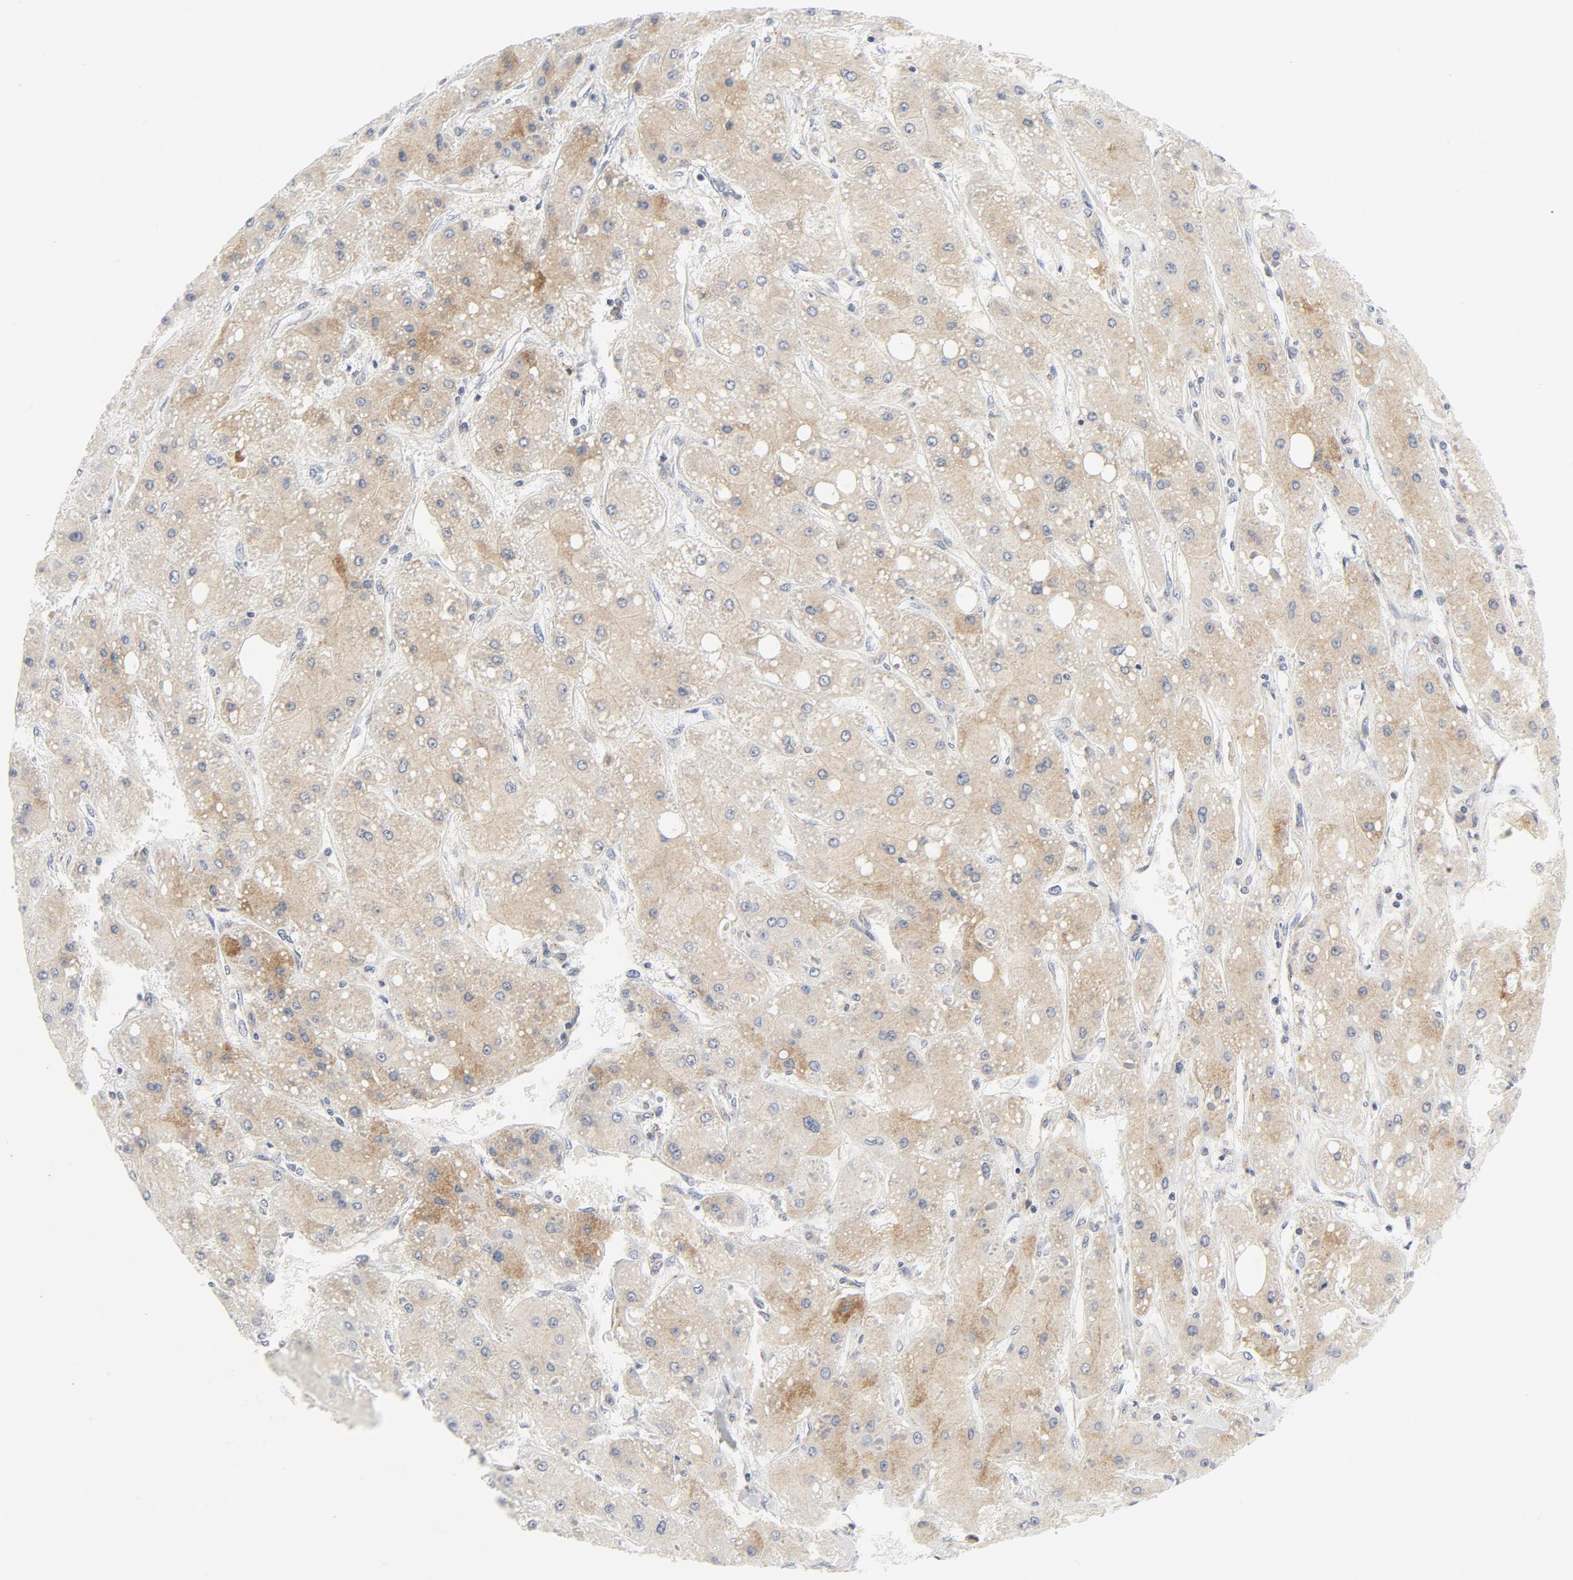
{"staining": {"intensity": "weak", "quantity": ">75%", "location": "cytoplasmic/membranous"}, "tissue": "liver cancer", "cell_type": "Tumor cells", "image_type": "cancer", "snomed": [{"axis": "morphology", "description": "Carcinoma, Hepatocellular, NOS"}, {"axis": "topography", "description": "Liver"}], "caption": "This photomicrograph exhibits immunohistochemistry staining of human liver cancer (hepatocellular carcinoma), with low weak cytoplasmic/membranous positivity in about >75% of tumor cells.", "gene": "LRP6", "patient": {"sex": "female", "age": 52}}